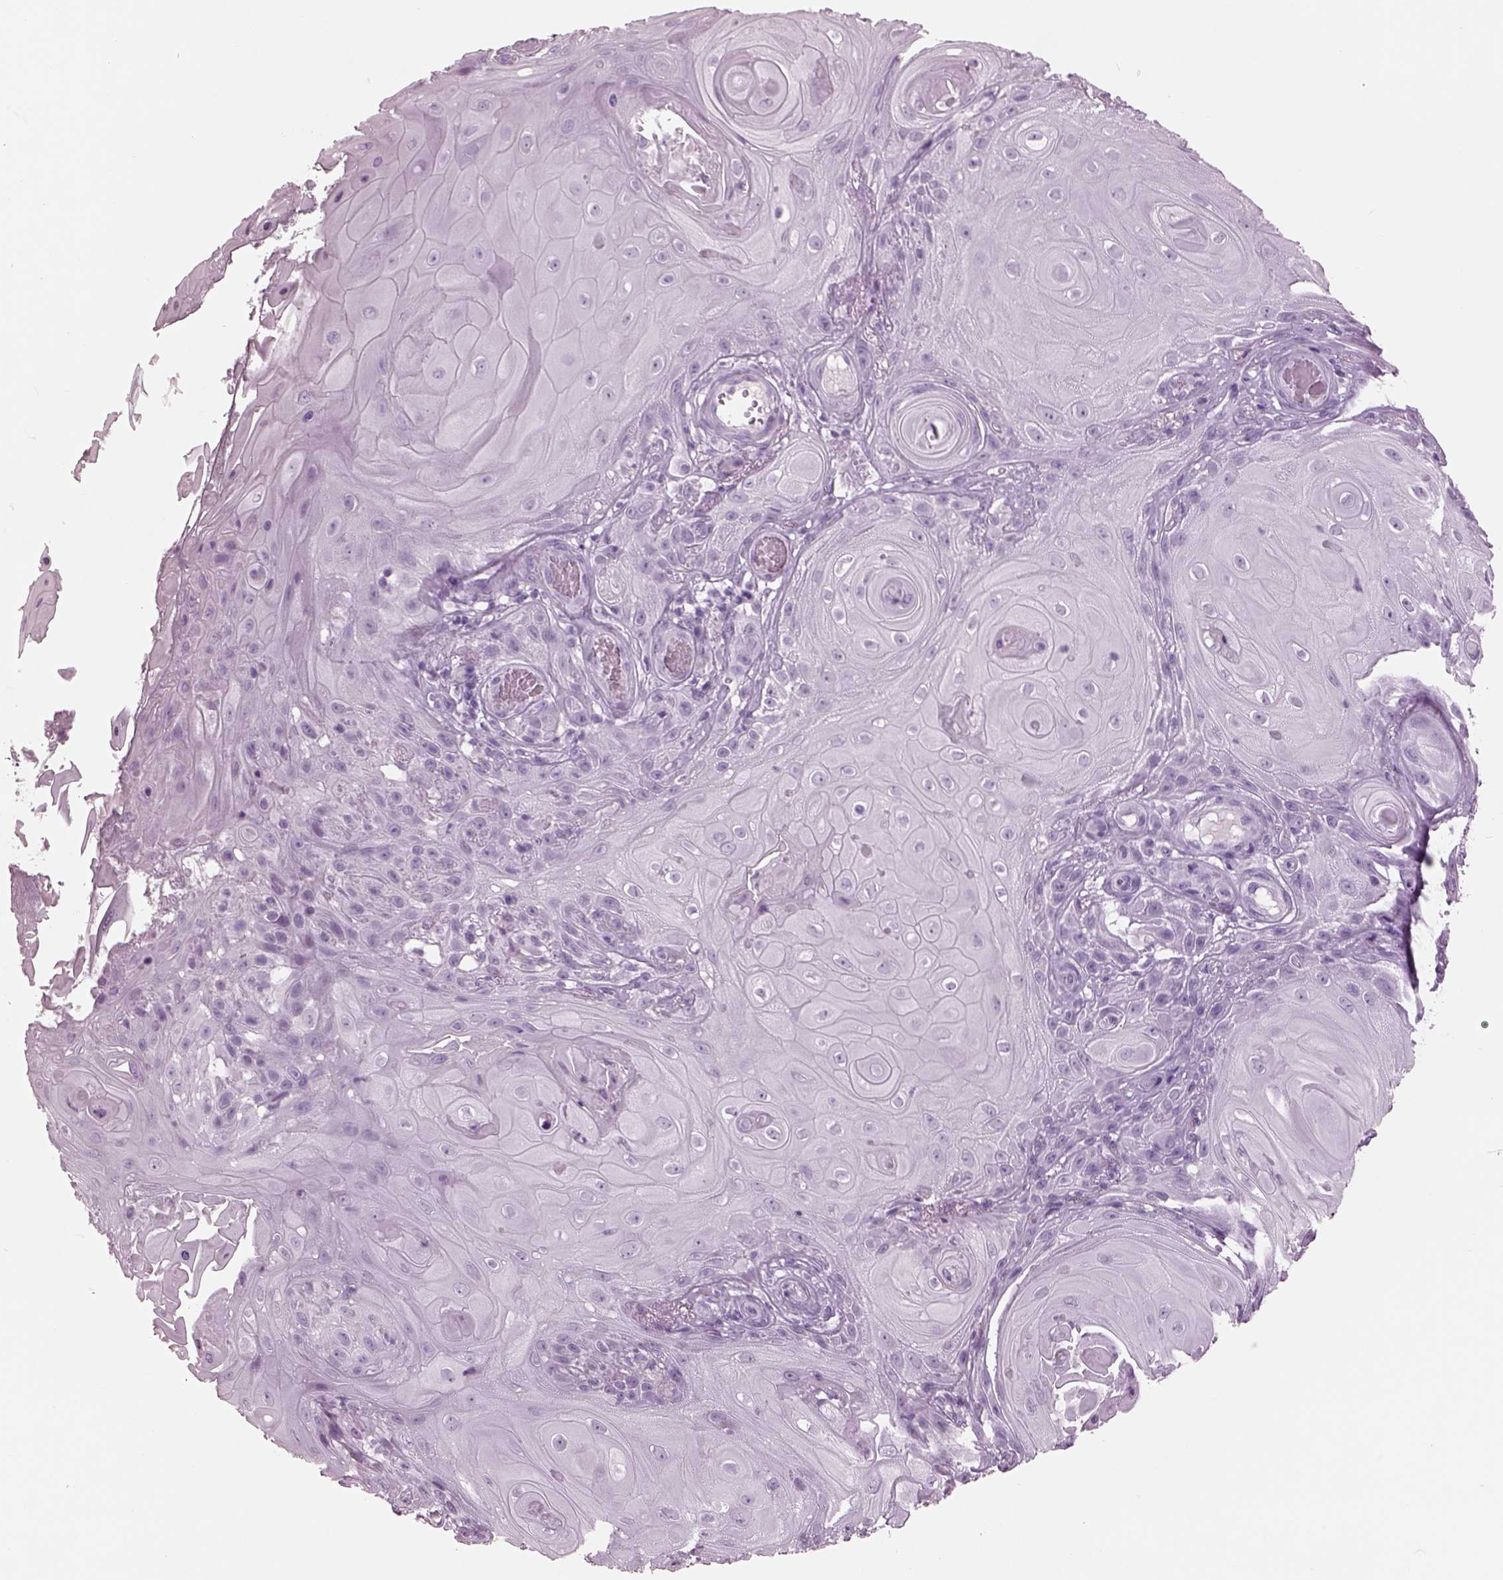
{"staining": {"intensity": "negative", "quantity": "none", "location": "none"}, "tissue": "skin cancer", "cell_type": "Tumor cells", "image_type": "cancer", "snomed": [{"axis": "morphology", "description": "Squamous cell carcinoma, NOS"}, {"axis": "topography", "description": "Skin"}], "caption": "DAB (3,3'-diaminobenzidine) immunohistochemical staining of skin cancer shows no significant staining in tumor cells. (DAB immunohistochemistry (IHC) visualized using brightfield microscopy, high magnification).", "gene": "PACRG", "patient": {"sex": "male", "age": 62}}